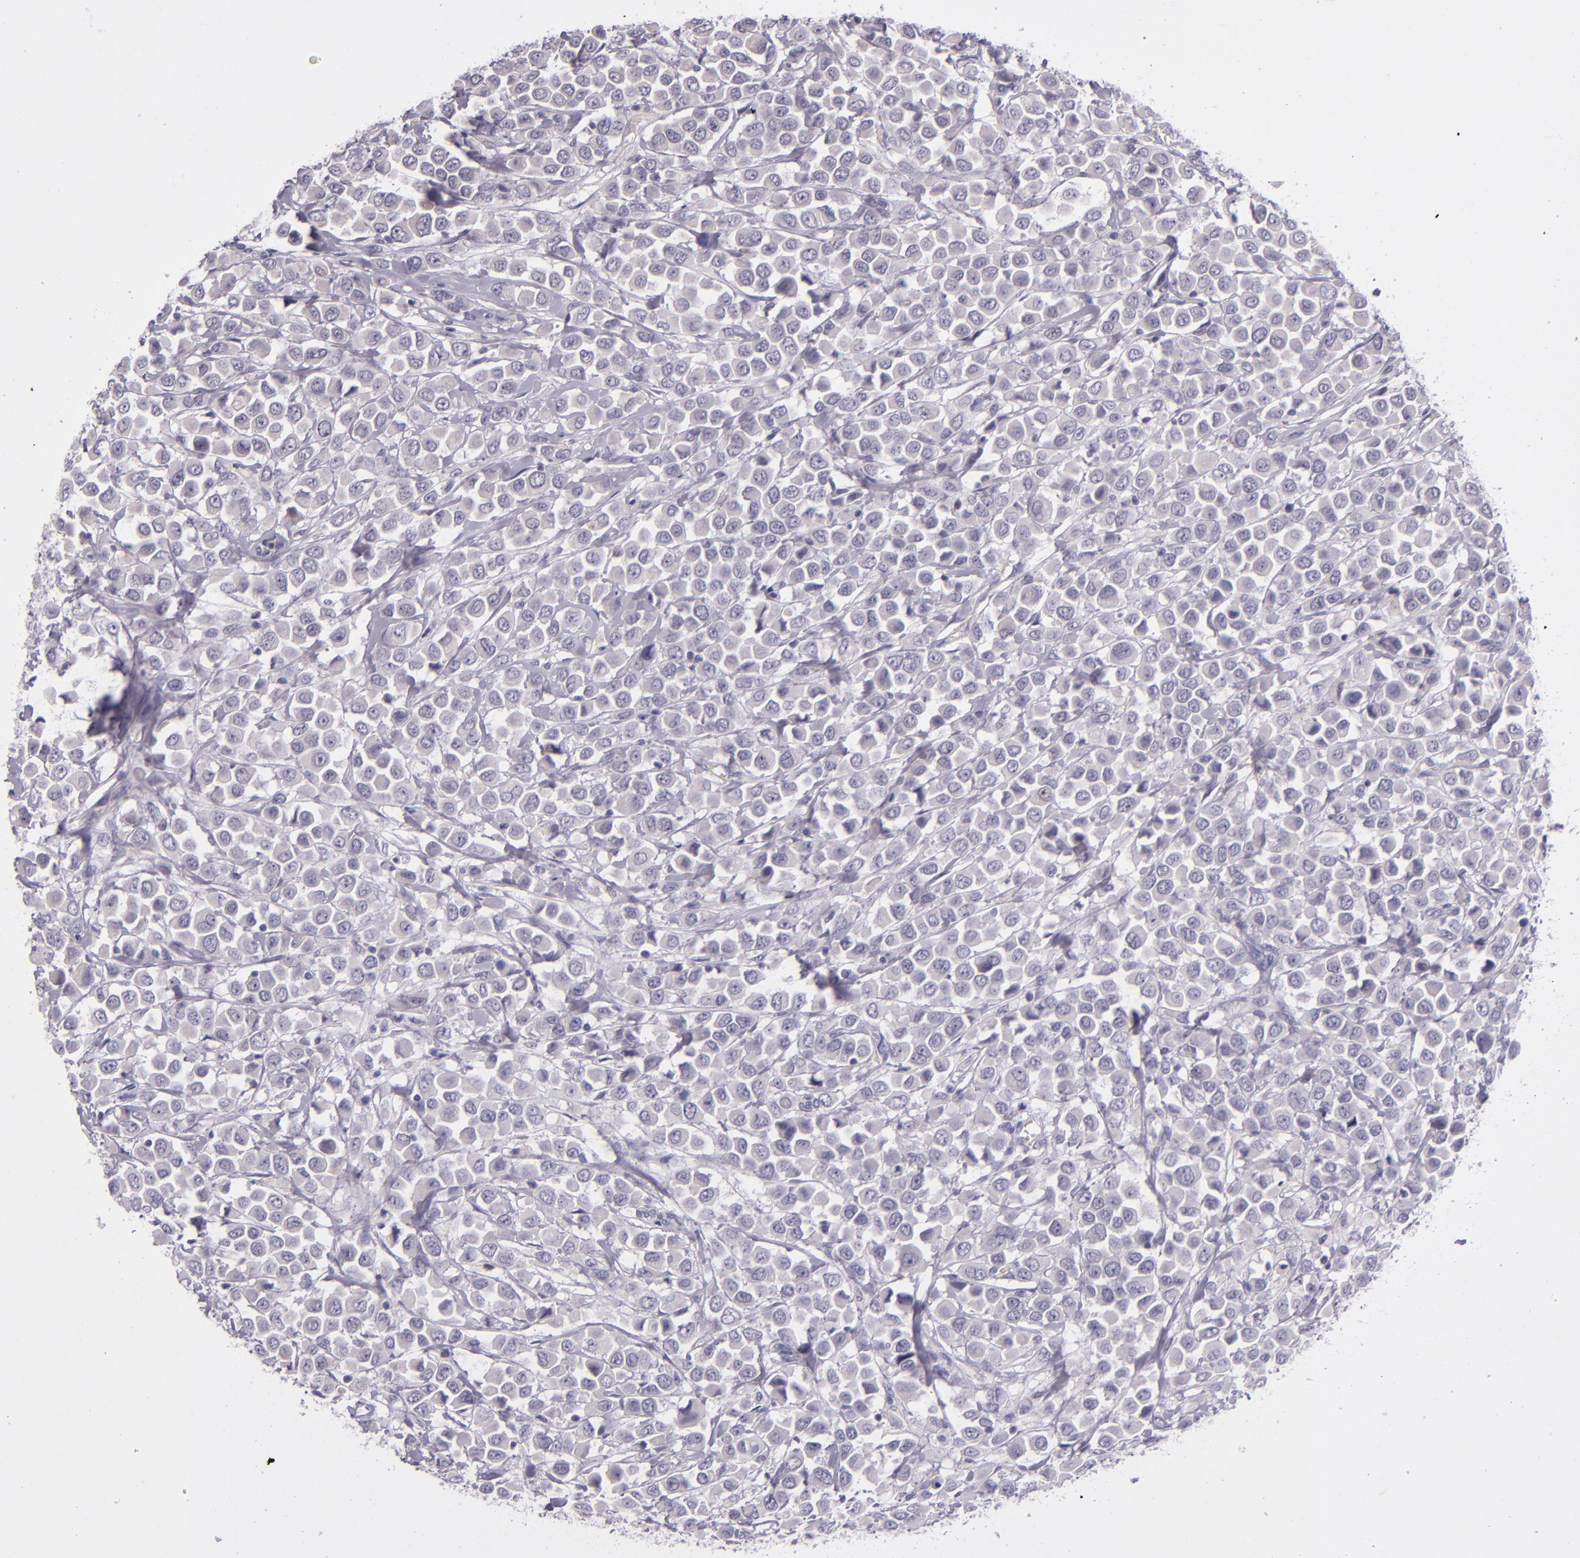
{"staining": {"intensity": "negative", "quantity": "none", "location": "none"}, "tissue": "breast cancer", "cell_type": "Tumor cells", "image_type": "cancer", "snomed": [{"axis": "morphology", "description": "Duct carcinoma"}, {"axis": "topography", "description": "Breast"}], "caption": "A micrograph of human intraductal carcinoma (breast) is negative for staining in tumor cells. (DAB IHC, high magnification).", "gene": "SNCB", "patient": {"sex": "female", "age": 61}}